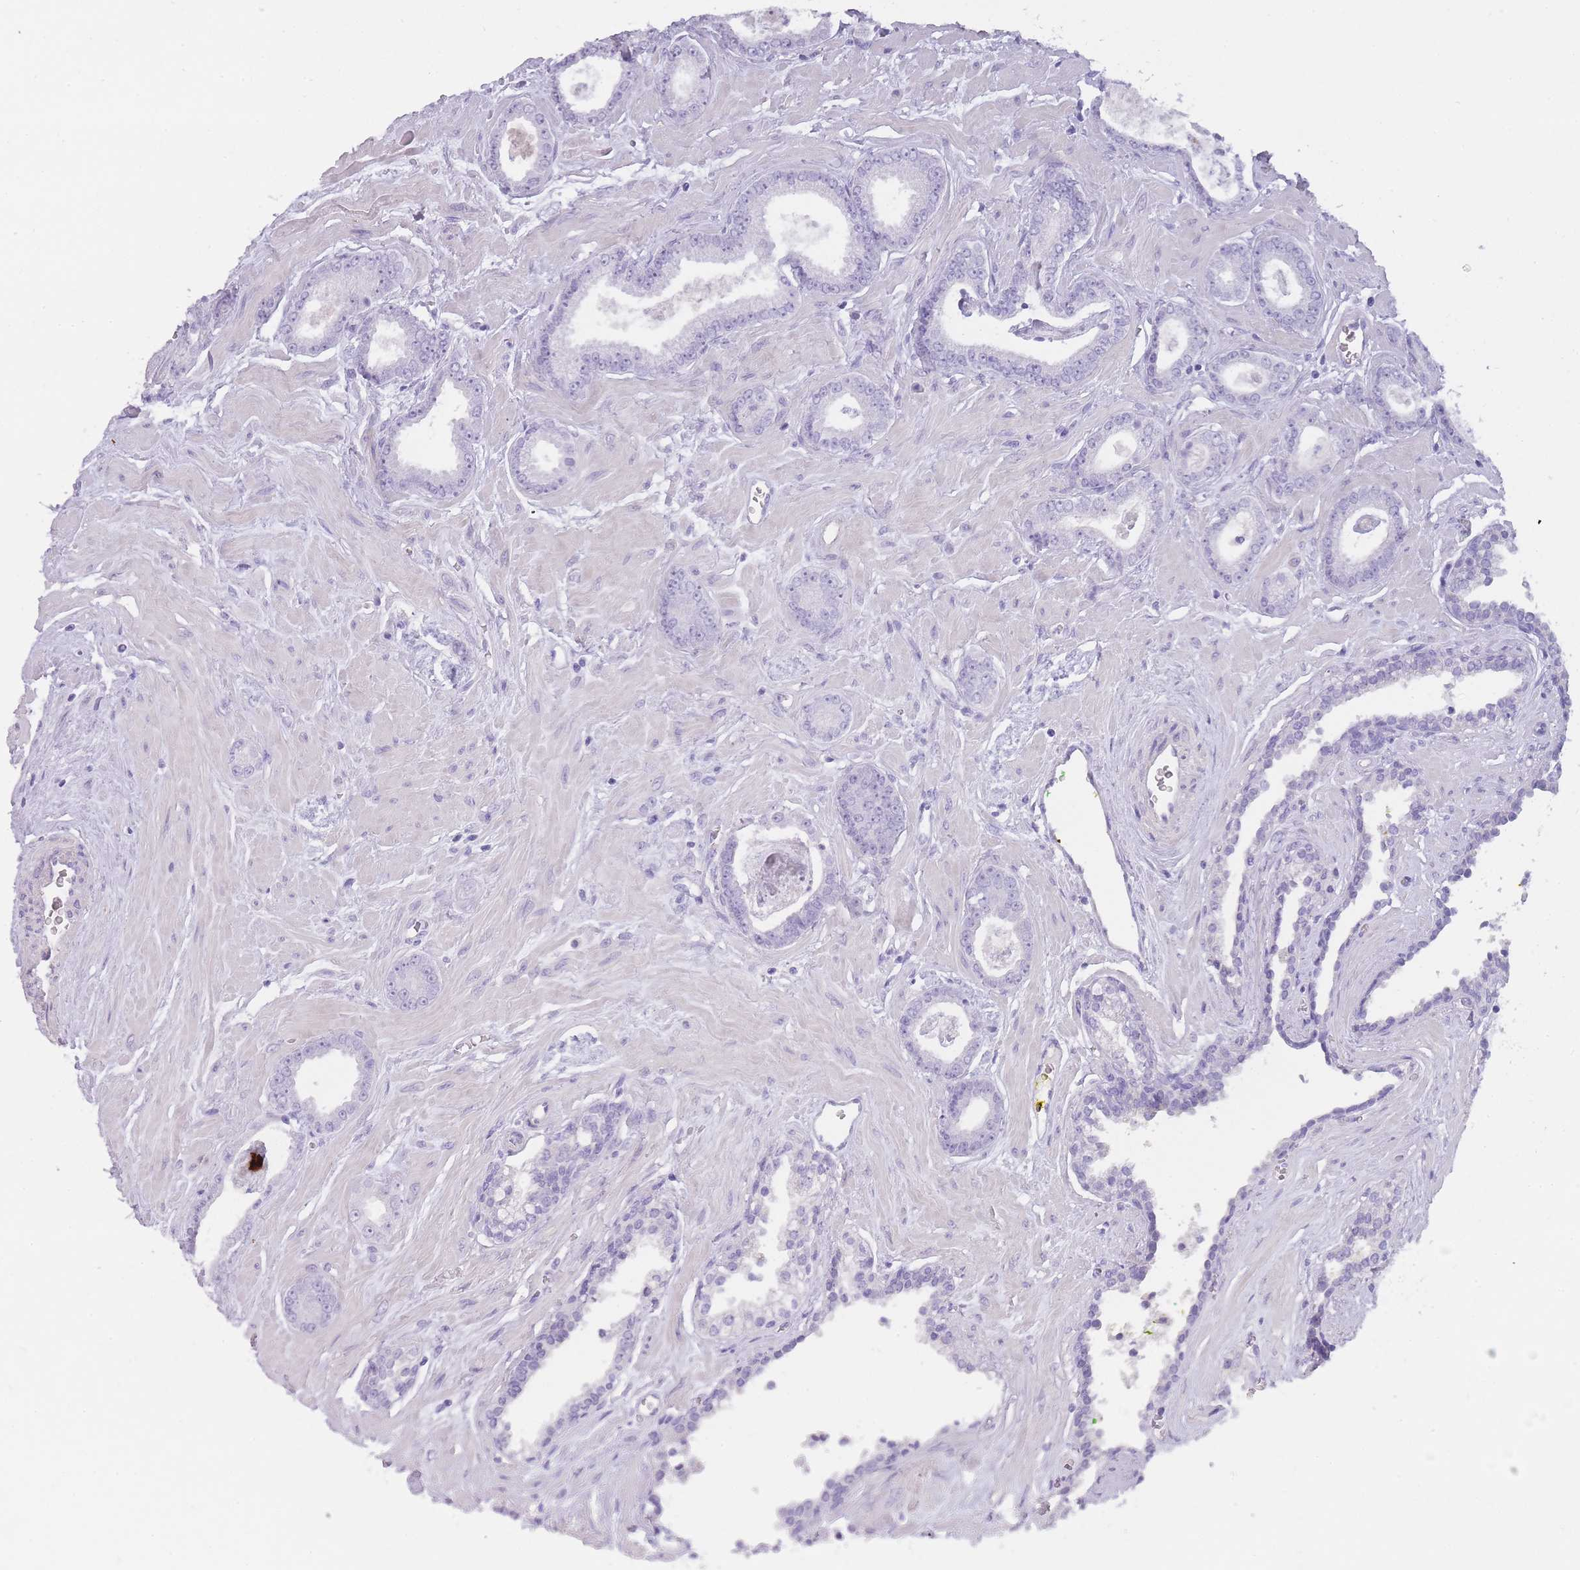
{"staining": {"intensity": "negative", "quantity": "none", "location": "none"}, "tissue": "prostate cancer", "cell_type": "Tumor cells", "image_type": "cancer", "snomed": [{"axis": "morphology", "description": "Adenocarcinoma, Low grade"}, {"axis": "topography", "description": "Prostate"}], "caption": "DAB immunohistochemical staining of human low-grade adenocarcinoma (prostate) shows no significant staining in tumor cells.", "gene": "TCP11", "patient": {"sex": "male", "age": 60}}